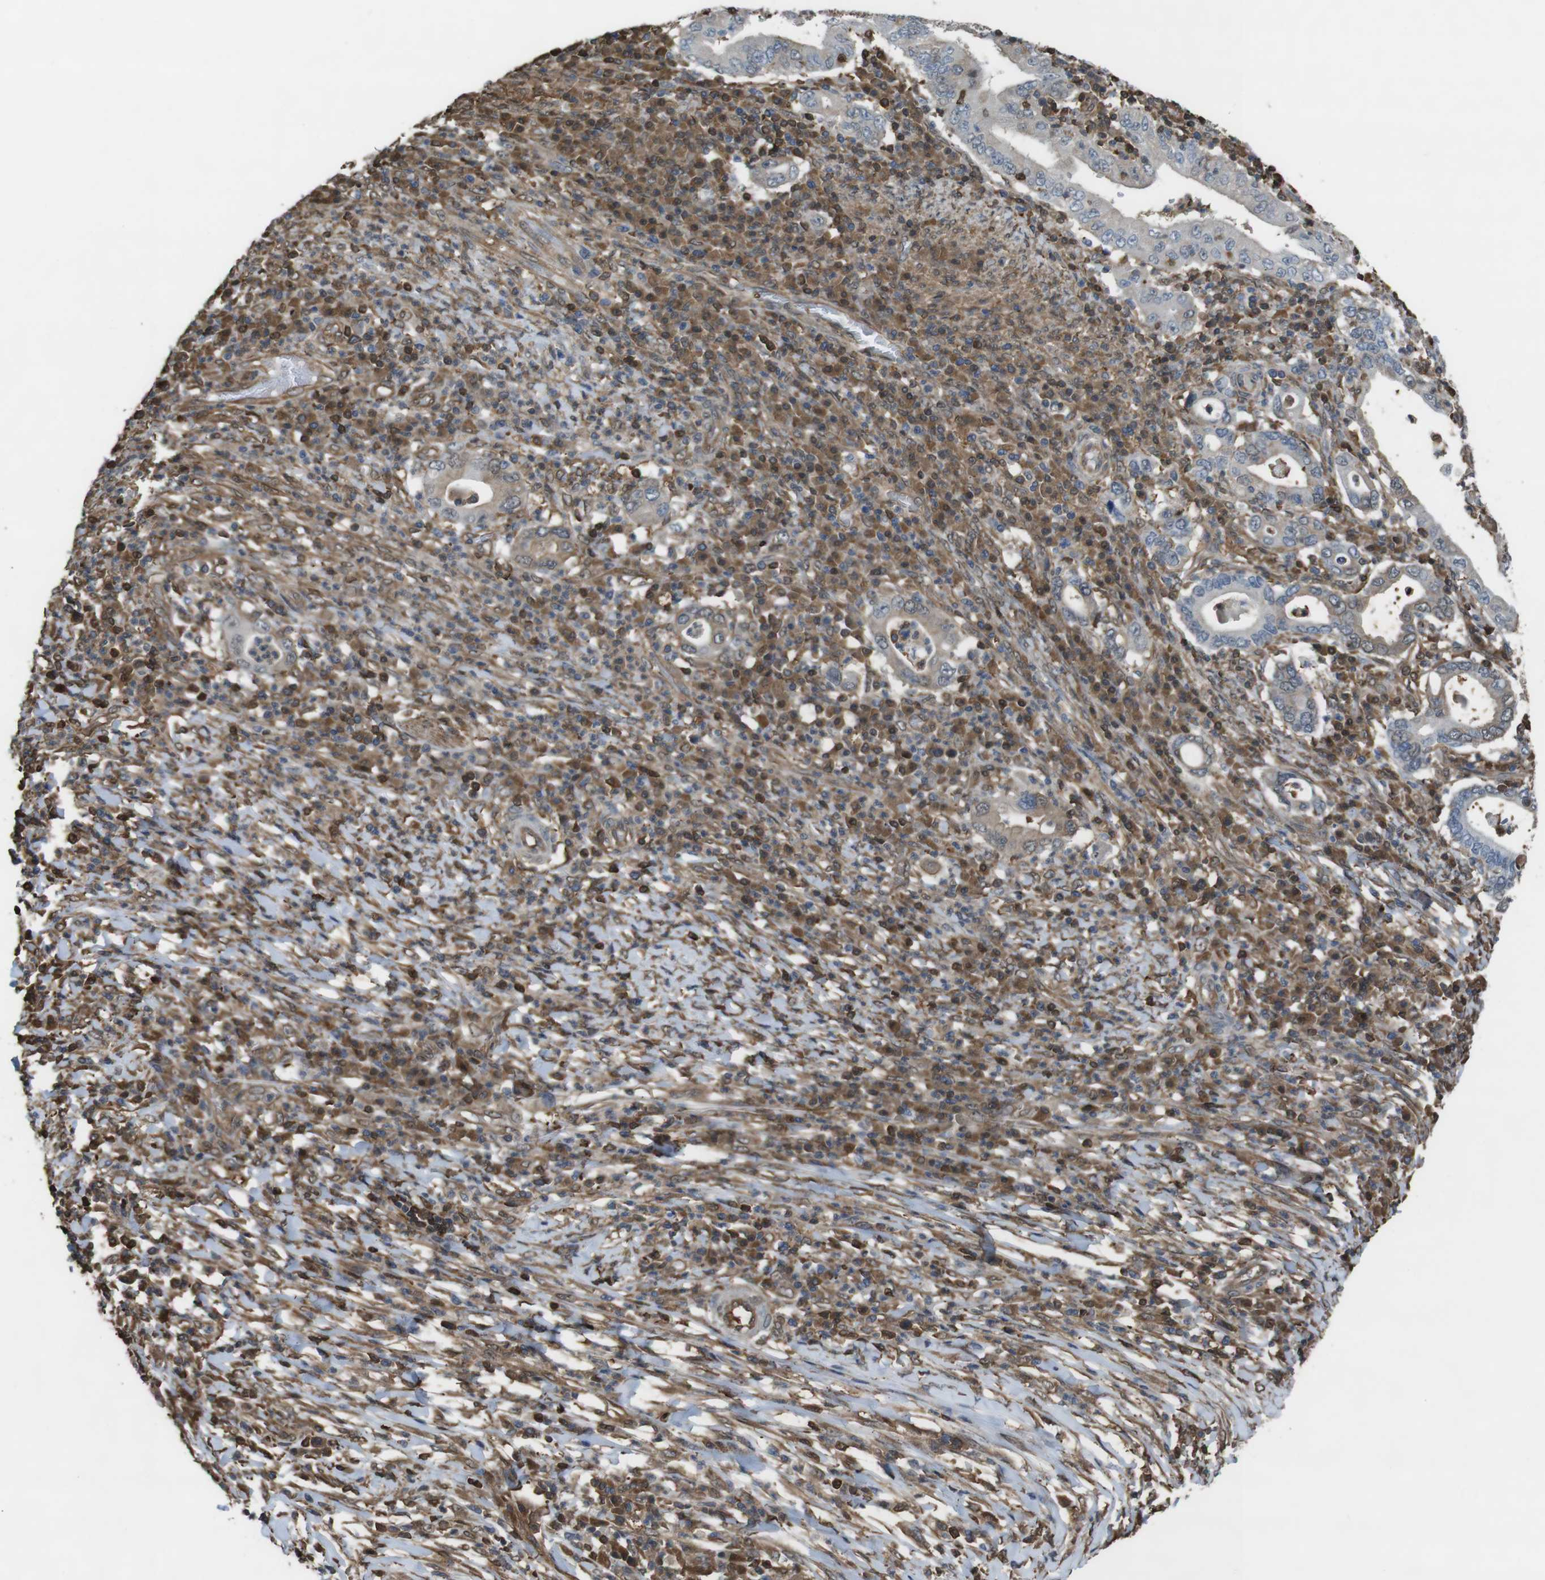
{"staining": {"intensity": "weak", "quantity": "25%-75%", "location": "cytoplasmic/membranous"}, "tissue": "stomach cancer", "cell_type": "Tumor cells", "image_type": "cancer", "snomed": [{"axis": "morphology", "description": "Normal tissue, NOS"}, {"axis": "morphology", "description": "Adenocarcinoma, NOS"}, {"axis": "topography", "description": "Esophagus"}, {"axis": "topography", "description": "Stomach, upper"}, {"axis": "topography", "description": "Peripheral nerve tissue"}], "caption": "Approximately 25%-75% of tumor cells in human stomach cancer reveal weak cytoplasmic/membranous protein positivity as visualized by brown immunohistochemical staining.", "gene": "ARHGDIA", "patient": {"sex": "male", "age": 62}}